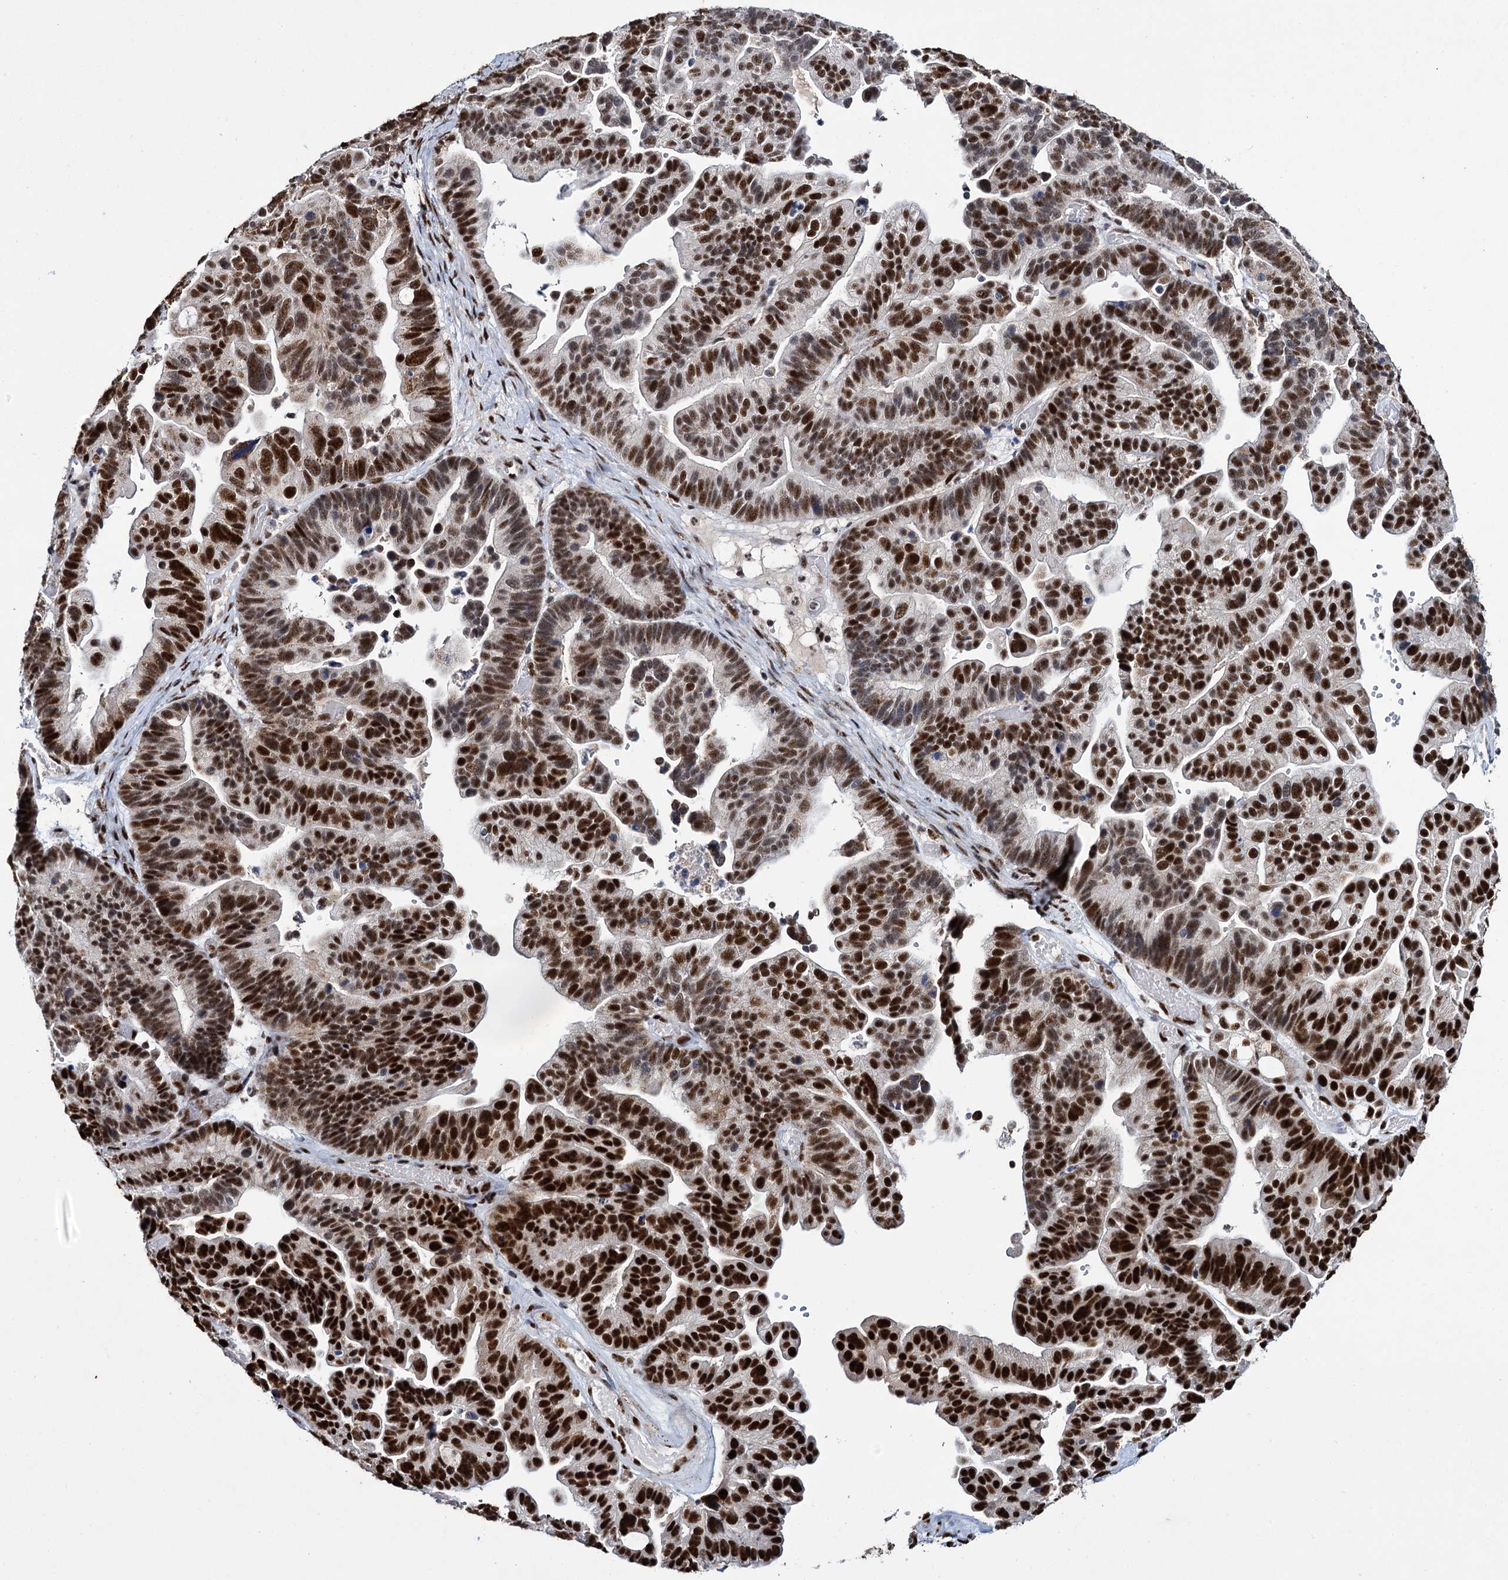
{"staining": {"intensity": "strong", "quantity": ">75%", "location": "nuclear"}, "tissue": "ovarian cancer", "cell_type": "Tumor cells", "image_type": "cancer", "snomed": [{"axis": "morphology", "description": "Cystadenocarcinoma, serous, NOS"}, {"axis": "topography", "description": "Ovary"}], "caption": "Ovarian serous cystadenocarcinoma stained with a brown dye exhibits strong nuclear positive positivity in about >75% of tumor cells.", "gene": "RPUSD4", "patient": {"sex": "female", "age": 56}}